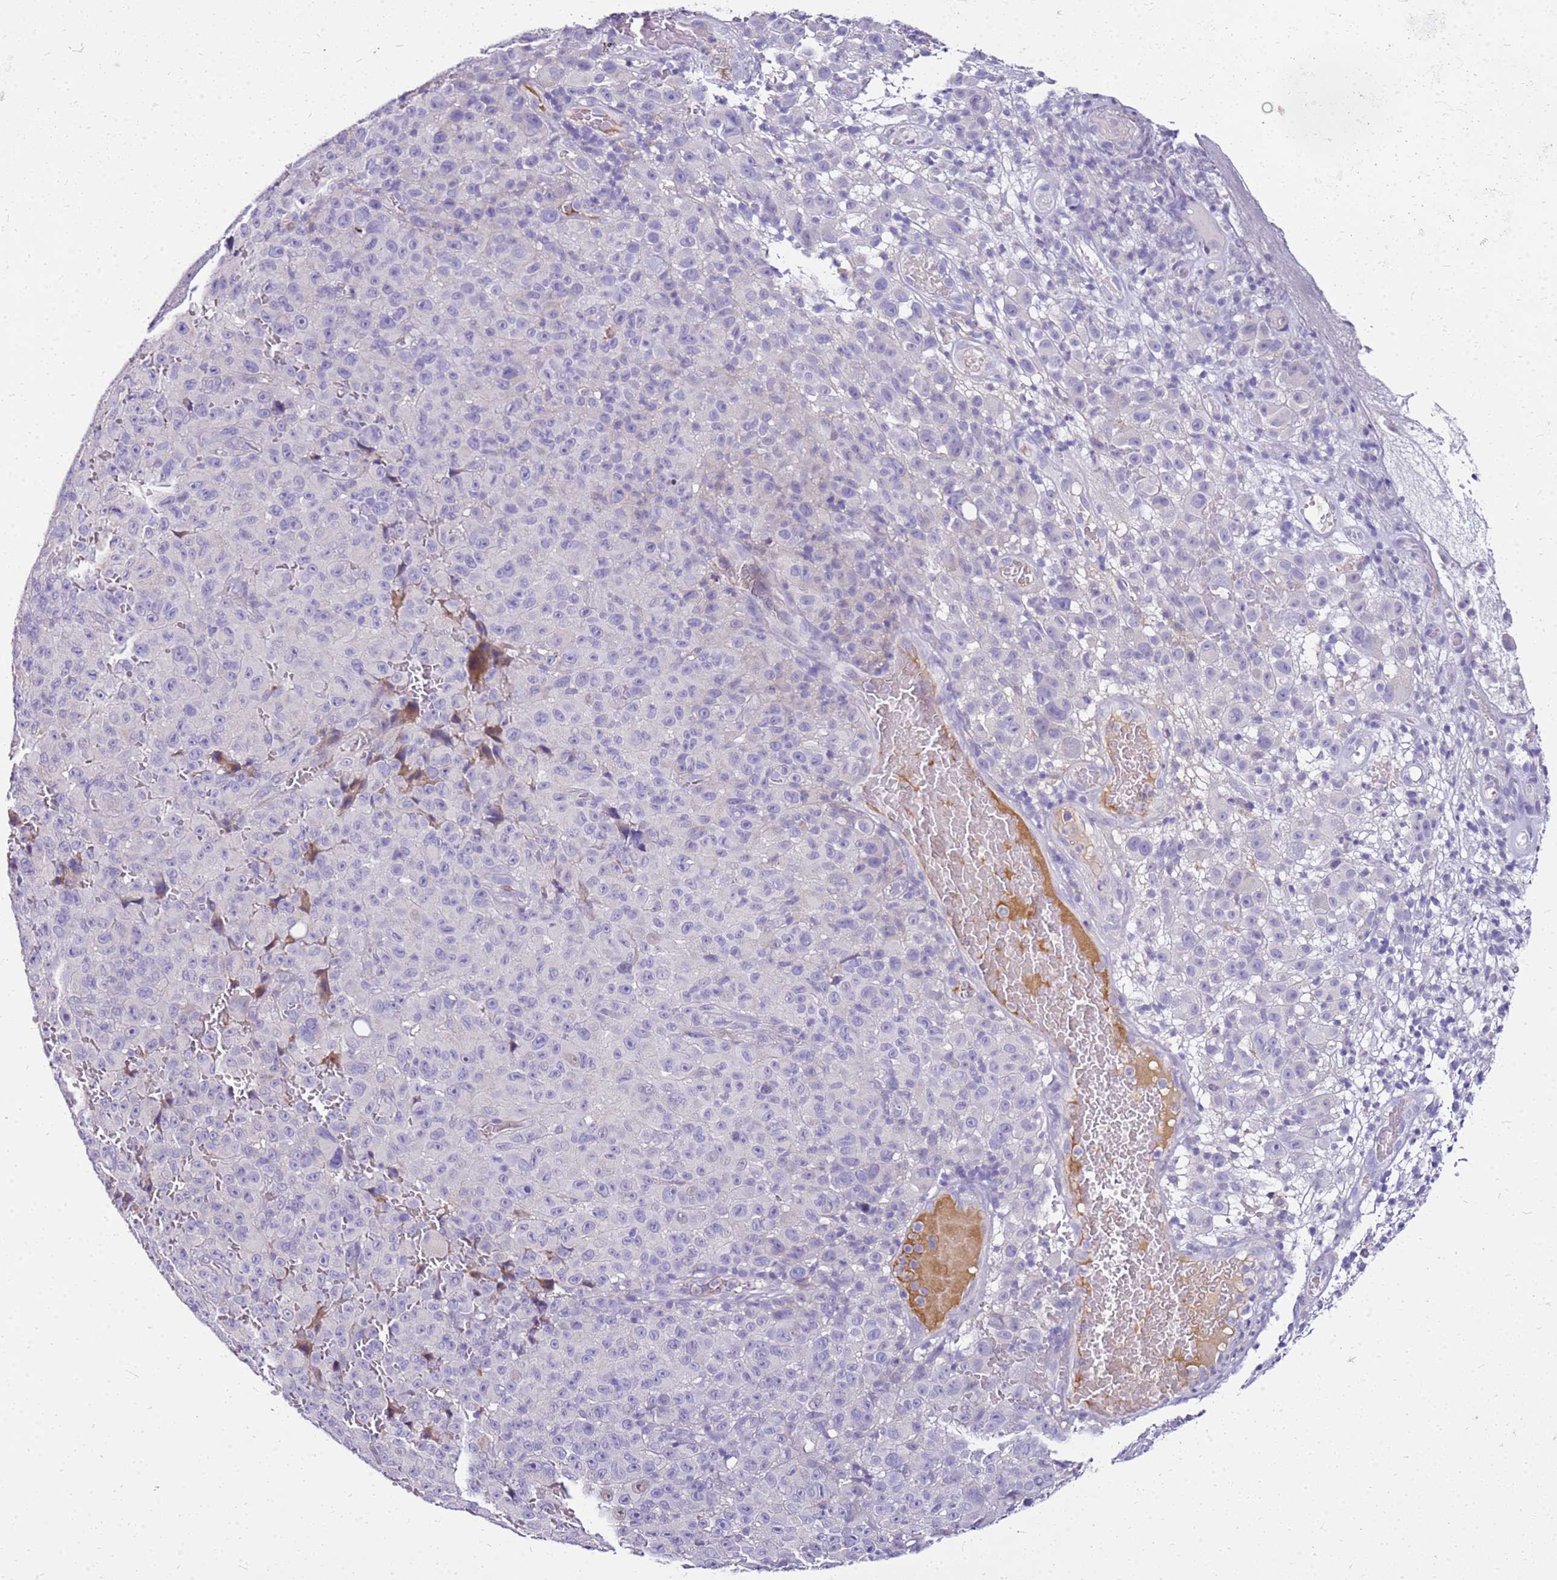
{"staining": {"intensity": "weak", "quantity": "<25%", "location": "cytoplasmic/membranous"}, "tissue": "melanoma", "cell_type": "Tumor cells", "image_type": "cancer", "snomed": [{"axis": "morphology", "description": "Malignant melanoma, NOS"}, {"axis": "topography", "description": "Skin"}], "caption": "The micrograph reveals no staining of tumor cells in melanoma. The staining was performed using DAB to visualize the protein expression in brown, while the nuclei were stained in blue with hematoxylin (Magnification: 20x).", "gene": "DCDC2B", "patient": {"sex": "female", "age": 82}}